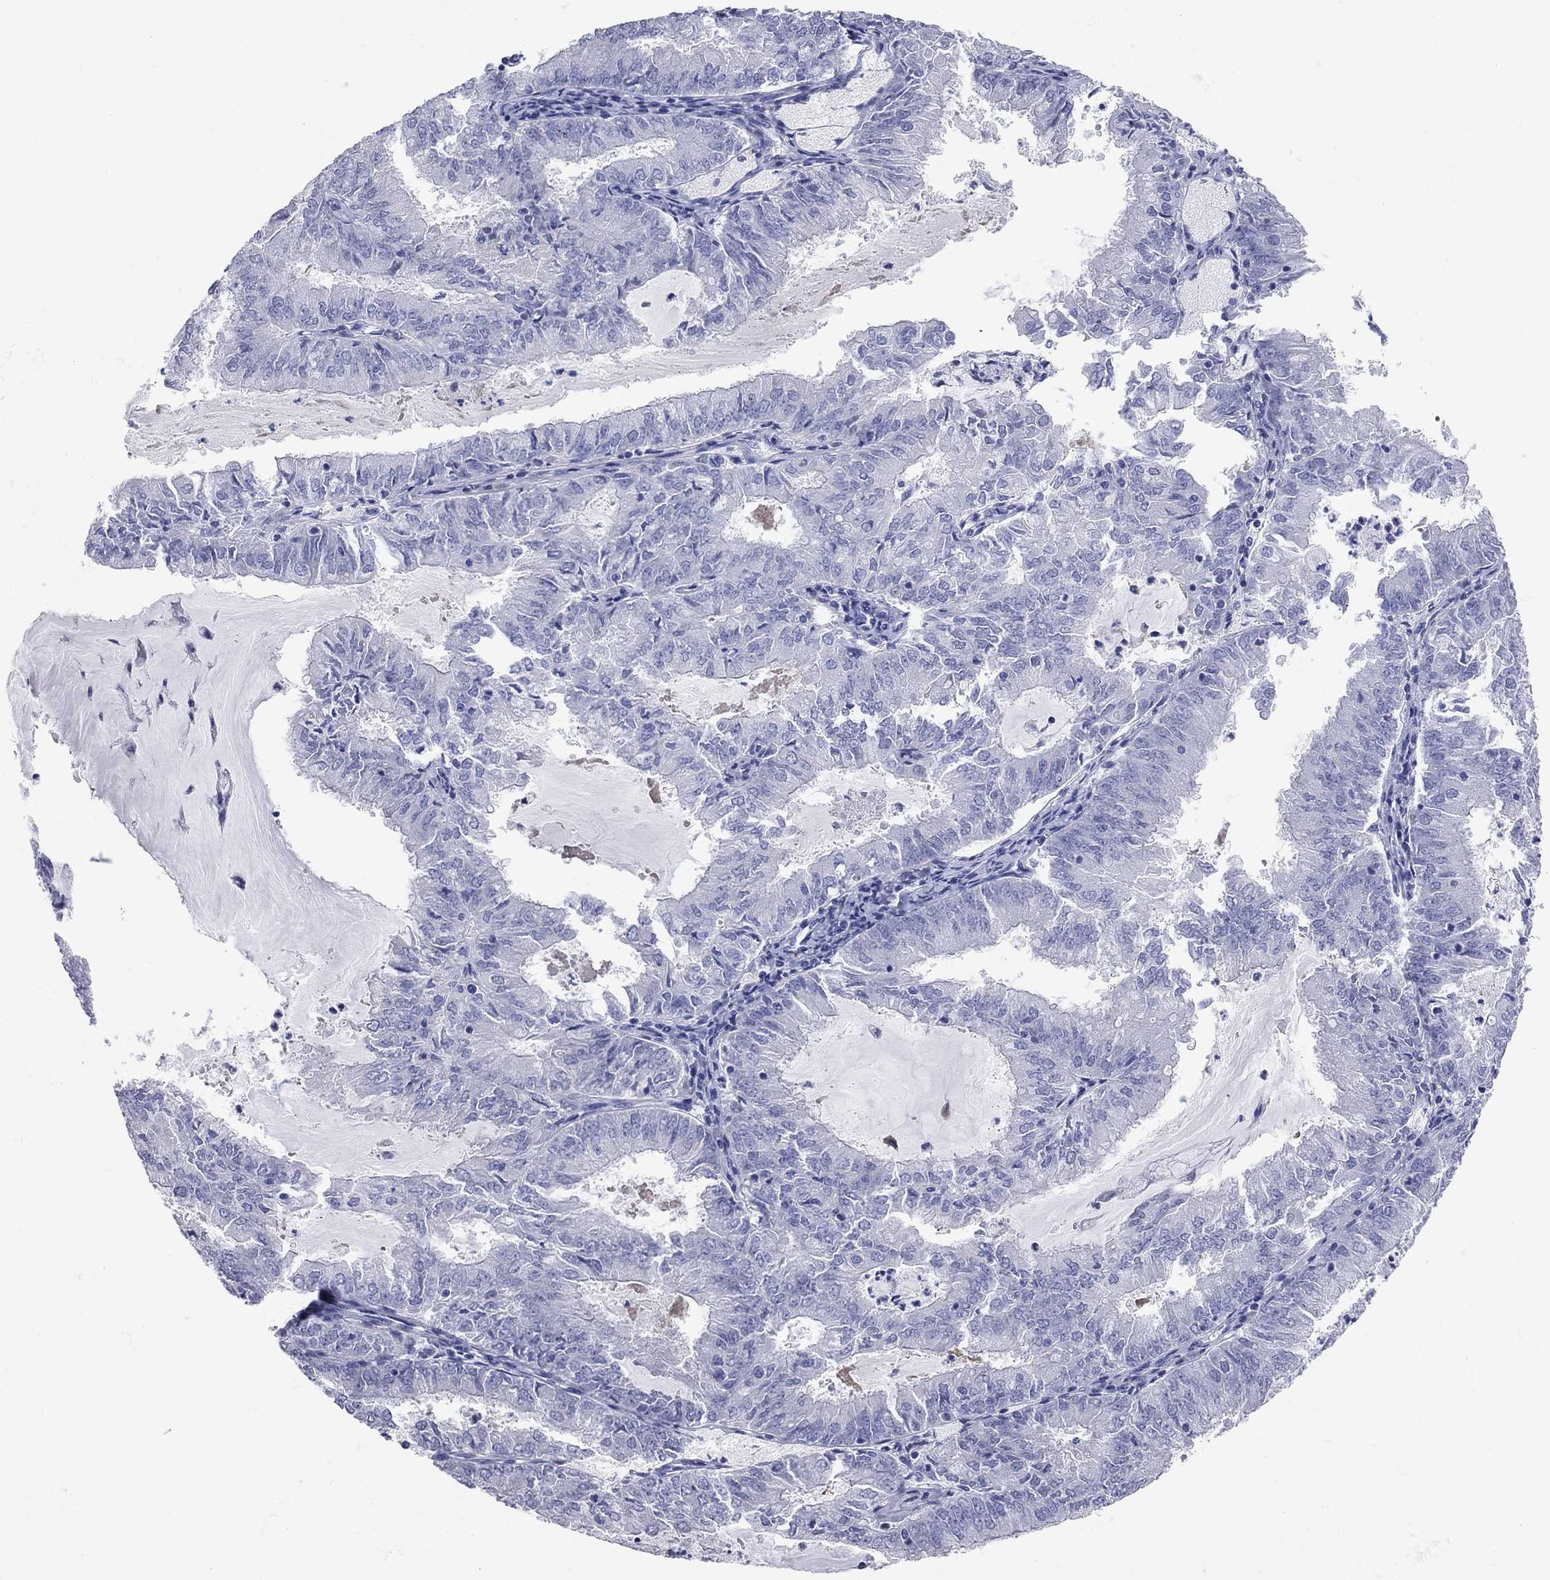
{"staining": {"intensity": "negative", "quantity": "none", "location": "none"}, "tissue": "endometrial cancer", "cell_type": "Tumor cells", "image_type": "cancer", "snomed": [{"axis": "morphology", "description": "Adenocarcinoma, NOS"}, {"axis": "topography", "description": "Endometrium"}], "caption": "Tumor cells are negative for protein expression in human adenocarcinoma (endometrial).", "gene": "AOX1", "patient": {"sex": "female", "age": 57}}